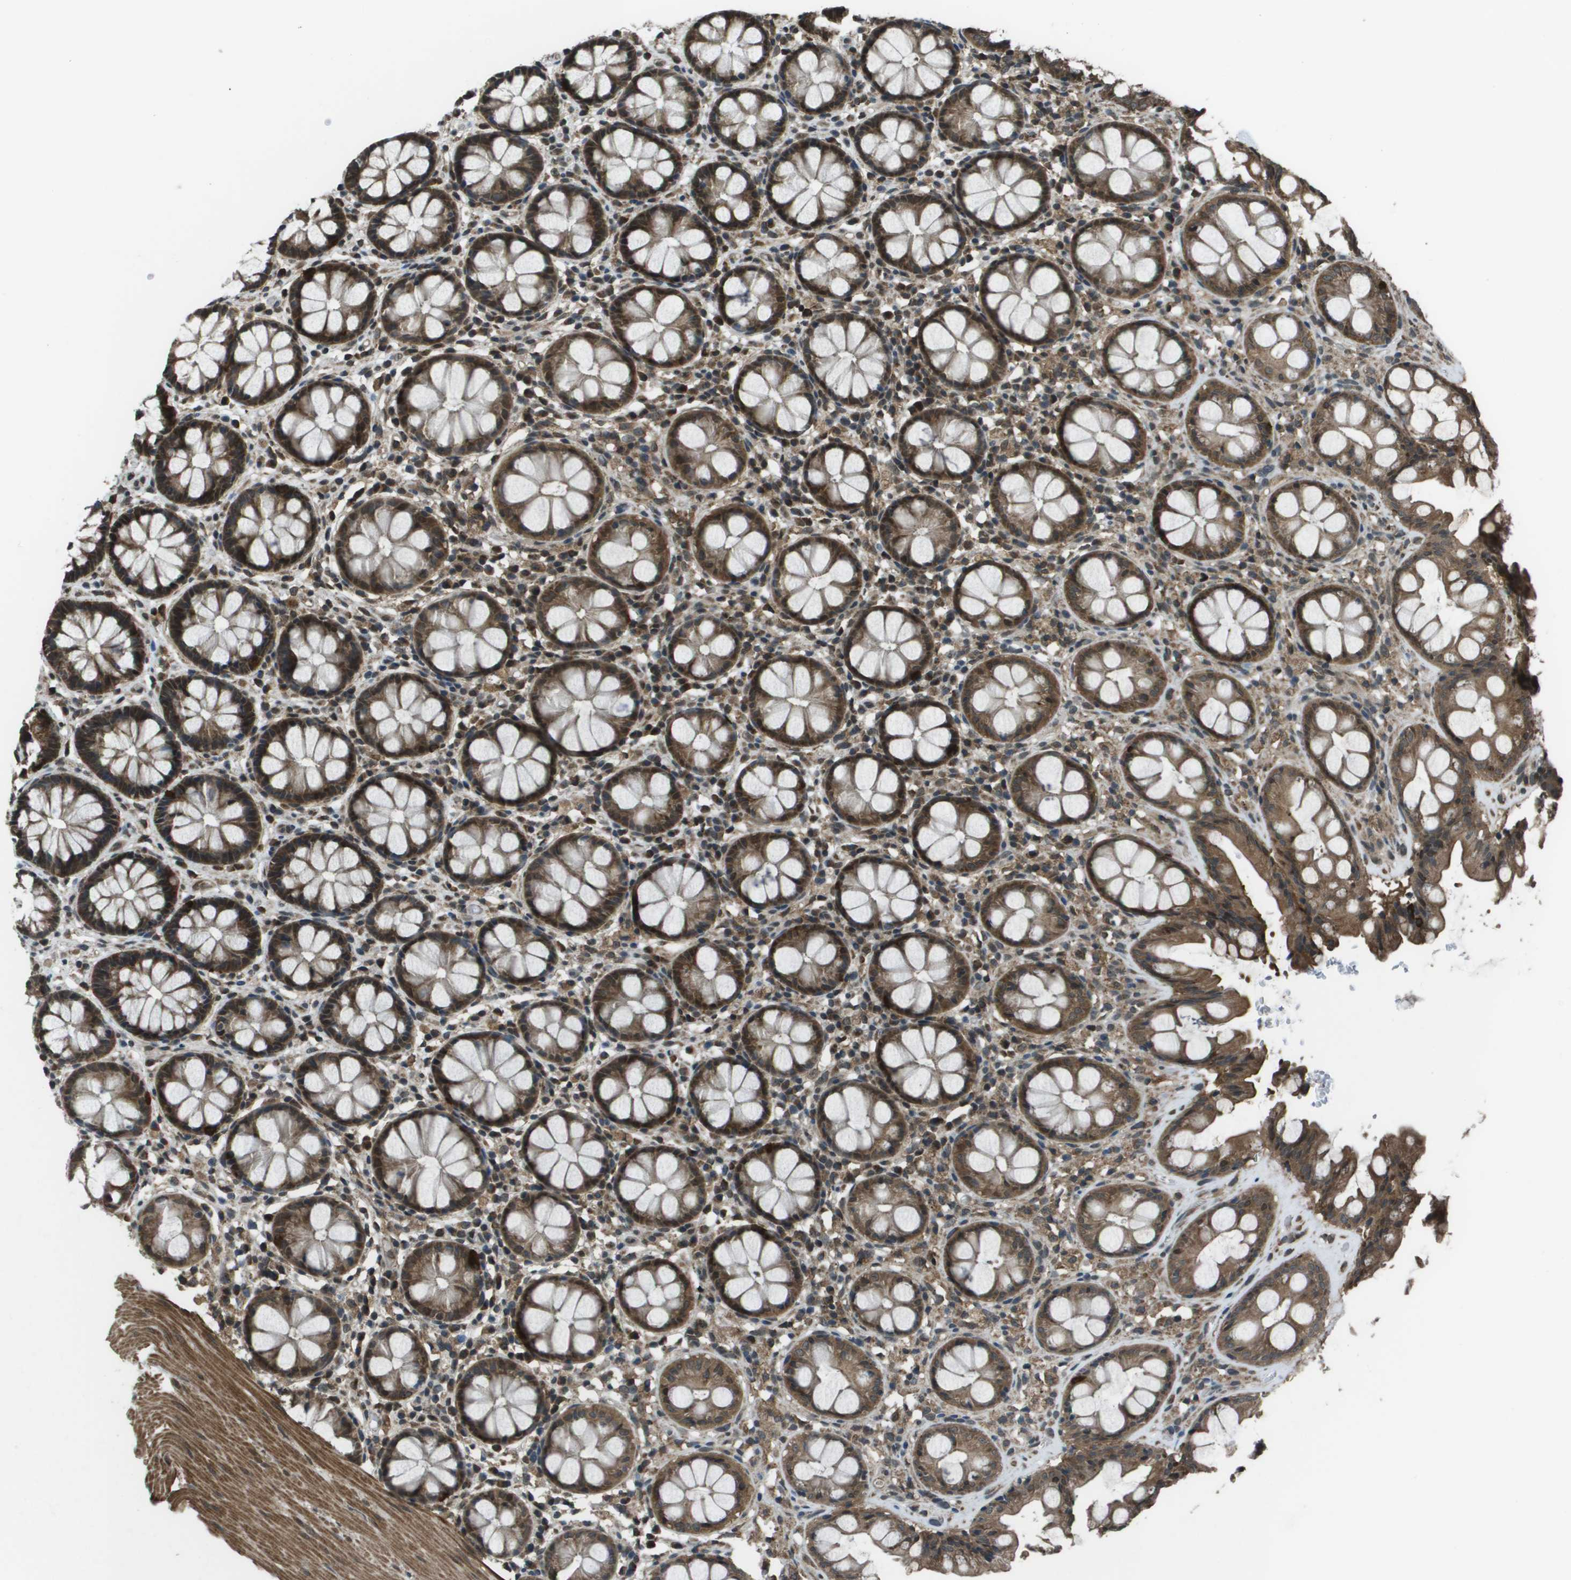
{"staining": {"intensity": "strong", "quantity": ">75%", "location": "cytoplasmic/membranous"}, "tissue": "rectum", "cell_type": "Glandular cells", "image_type": "normal", "snomed": [{"axis": "morphology", "description": "Normal tissue, NOS"}, {"axis": "topography", "description": "Rectum"}], "caption": "Immunohistochemistry micrograph of normal human rectum stained for a protein (brown), which displays high levels of strong cytoplasmic/membranous expression in about >75% of glandular cells.", "gene": "PPFIA1", "patient": {"sex": "male", "age": 64}}